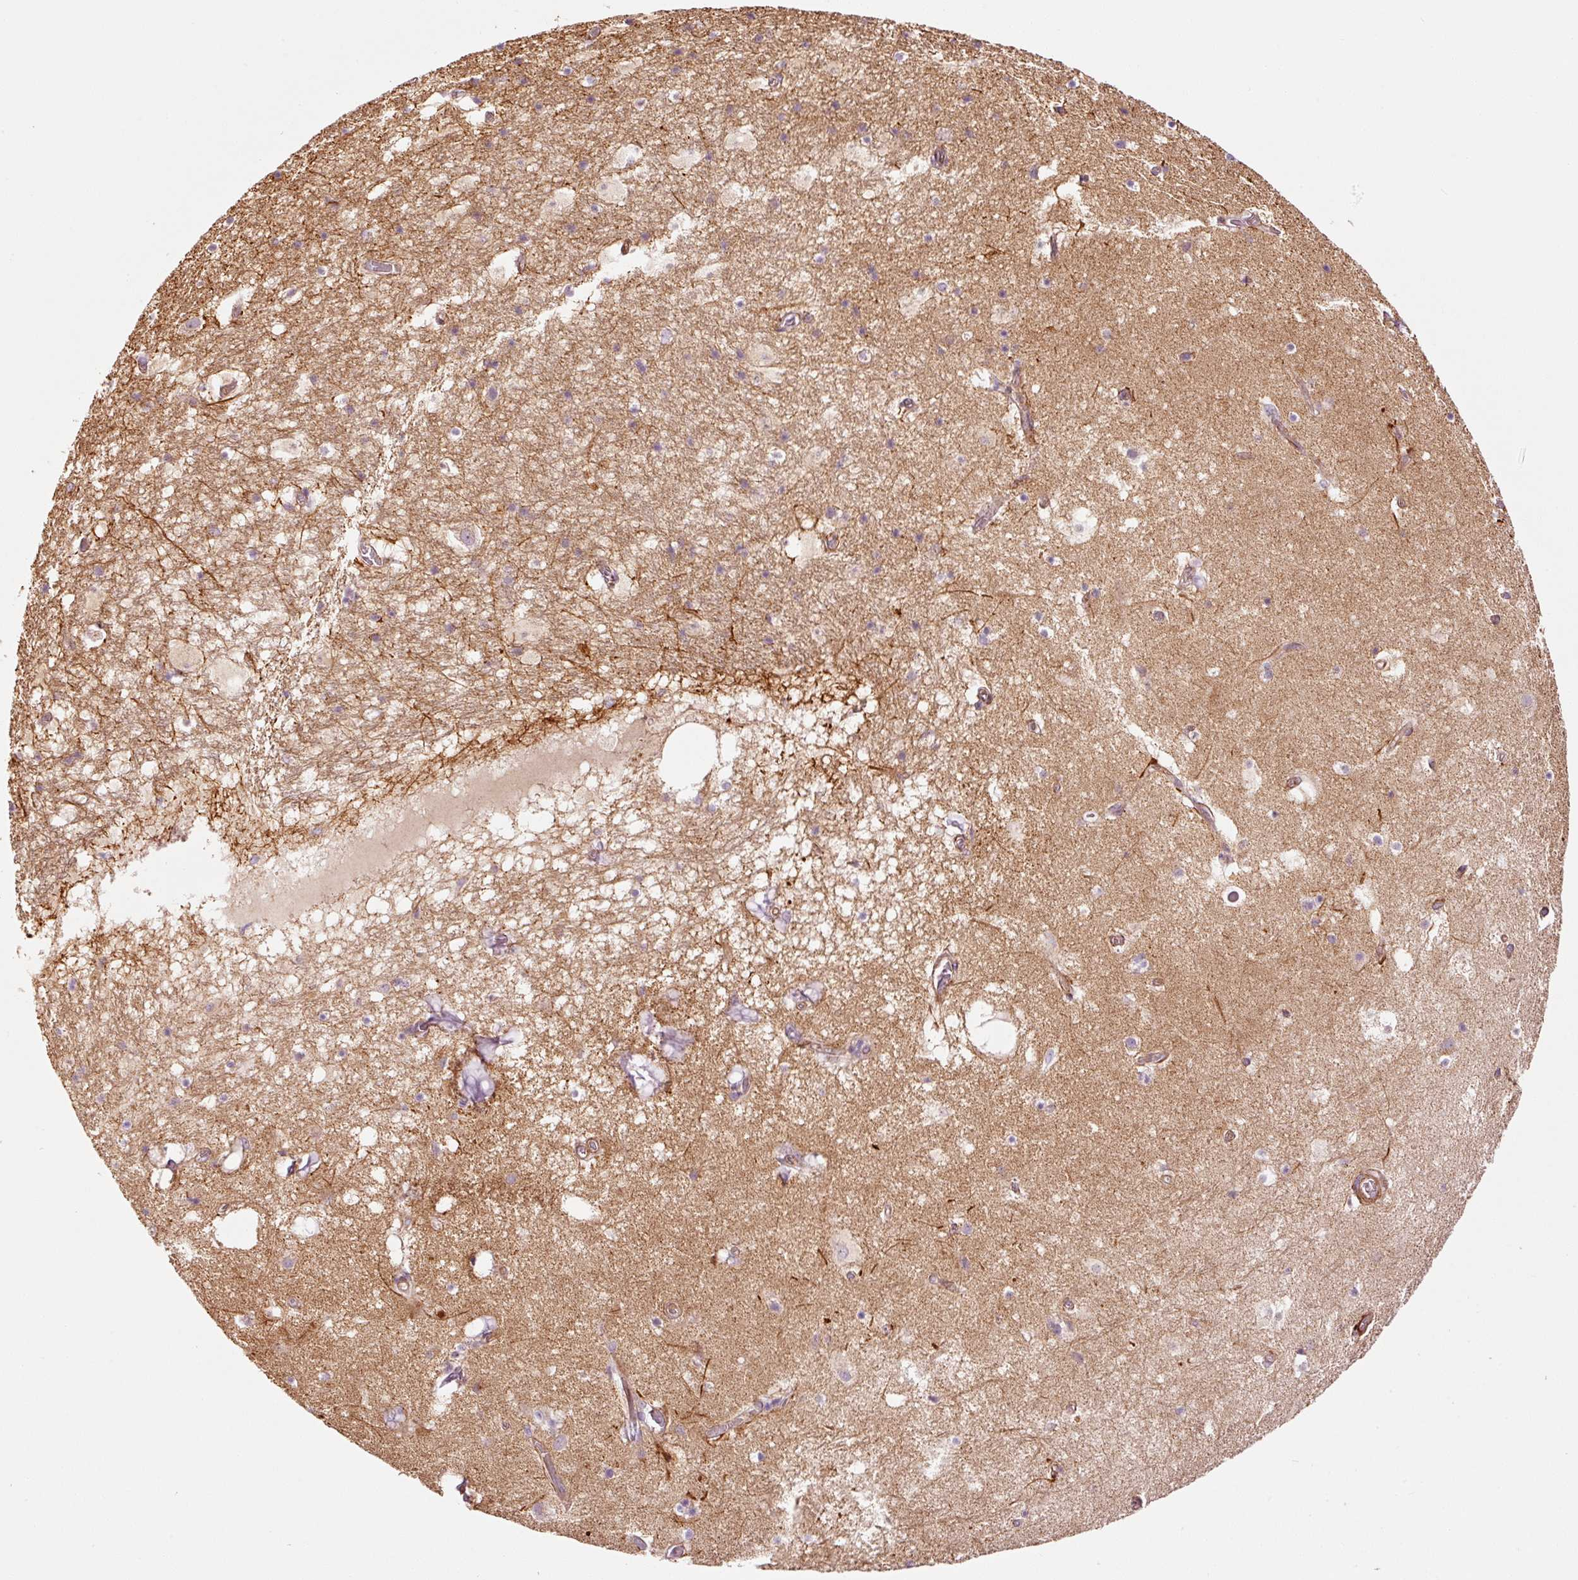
{"staining": {"intensity": "negative", "quantity": "none", "location": "none"}, "tissue": "hippocampus", "cell_type": "Glial cells", "image_type": "normal", "snomed": [{"axis": "morphology", "description": "Normal tissue, NOS"}, {"axis": "topography", "description": "Hippocampus"}], "caption": "Glial cells are negative for protein expression in unremarkable human hippocampus.", "gene": "LIMK2", "patient": {"sex": "female", "age": 52}}